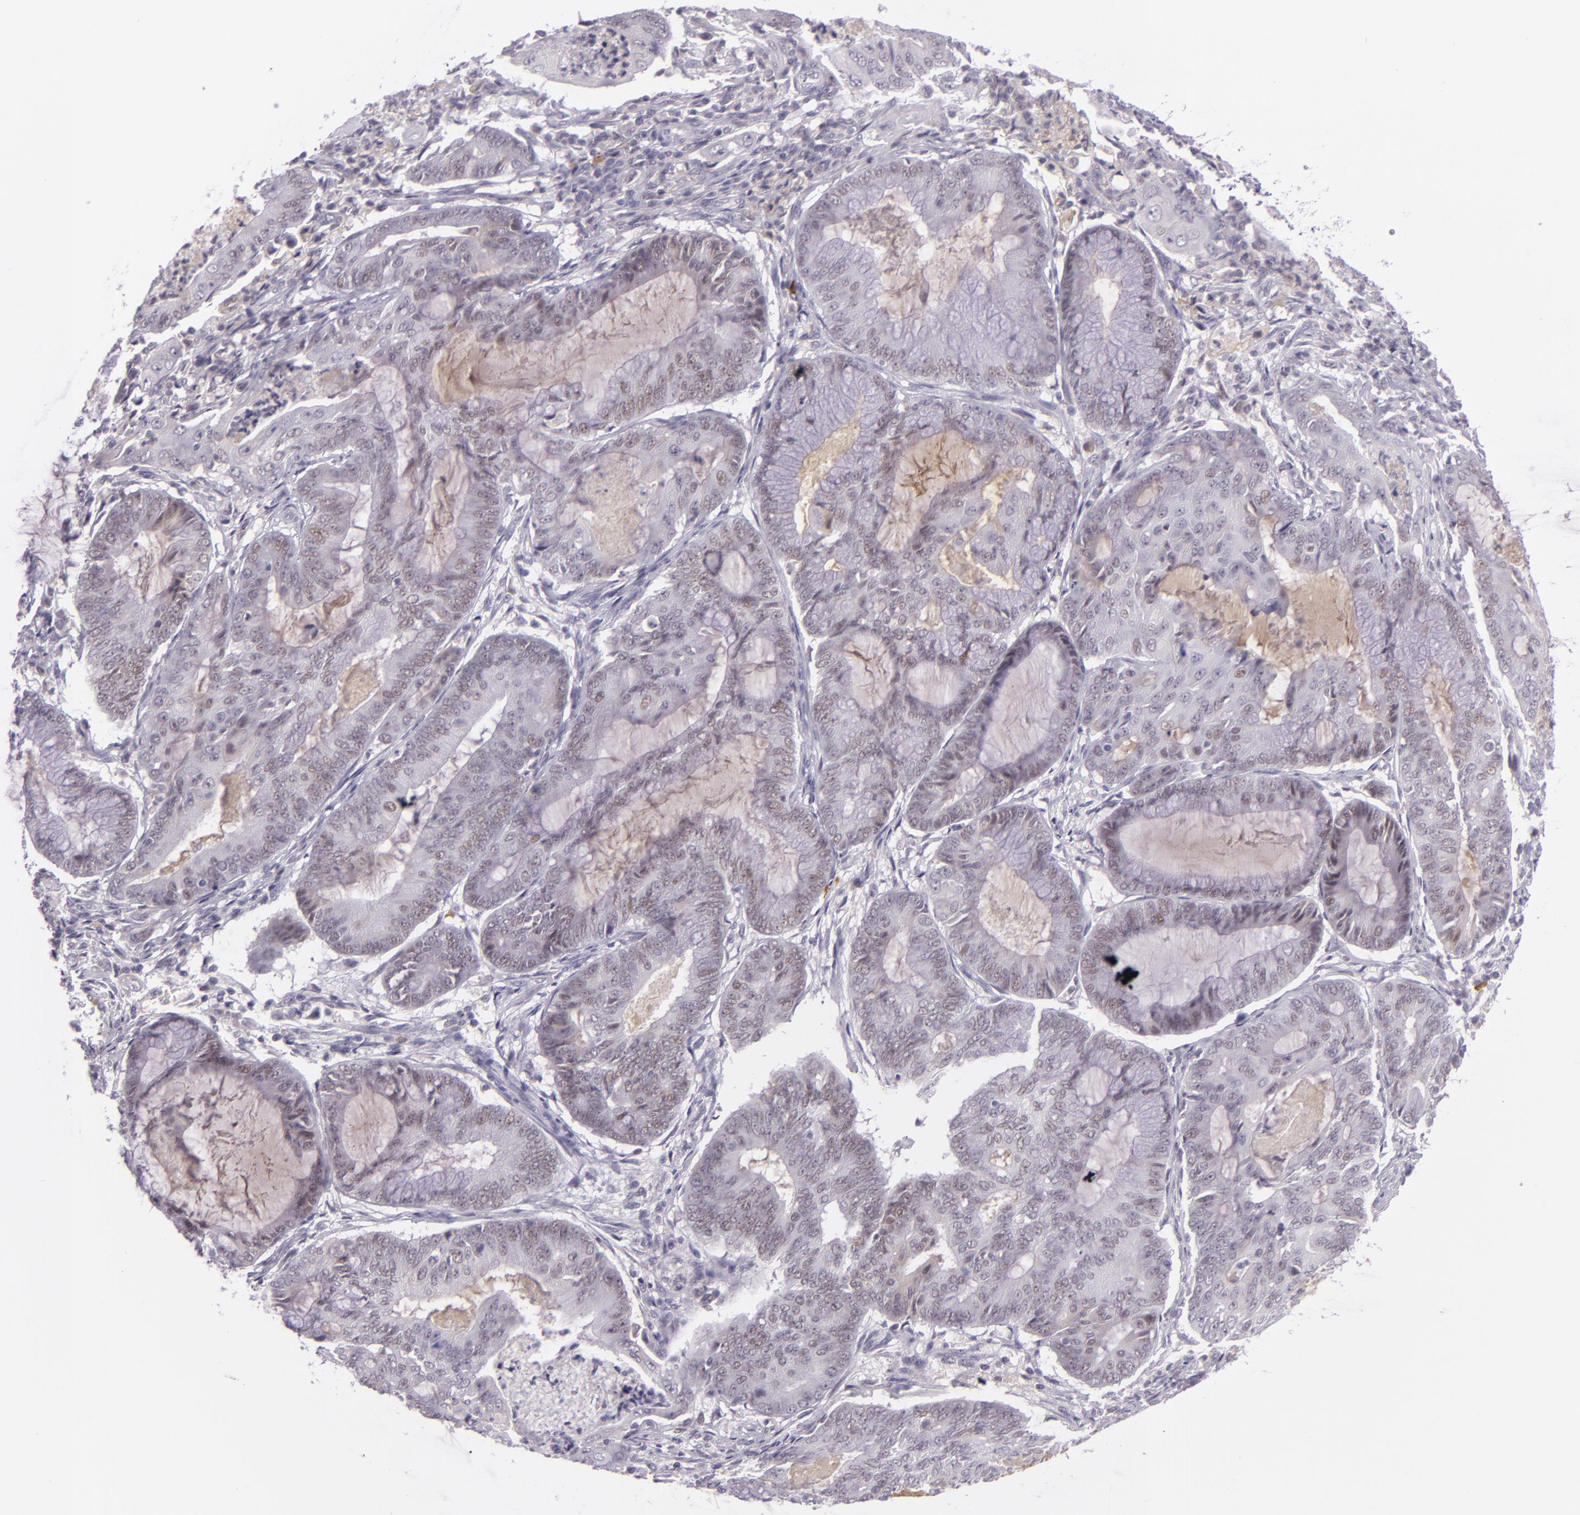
{"staining": {"intensity": "weak", "quantity": "<25%", "location": "nuclear"}, "tissue": "endometrial cancer", "cell_type": "Tumor cells", "image_type": "cancer", "snomed": [{"axis": "morphology", "description": "Adenocarcinoma, NOS"}, {"axis": "topography", "description": "Endometrium"}], "caption": "The IHC photomicrograph has no significant expression in tumor cells of endometrial adenocarcinoma tissue.", "gene": "CHEK2", "patient": {"sex": "female", "age": 63}}